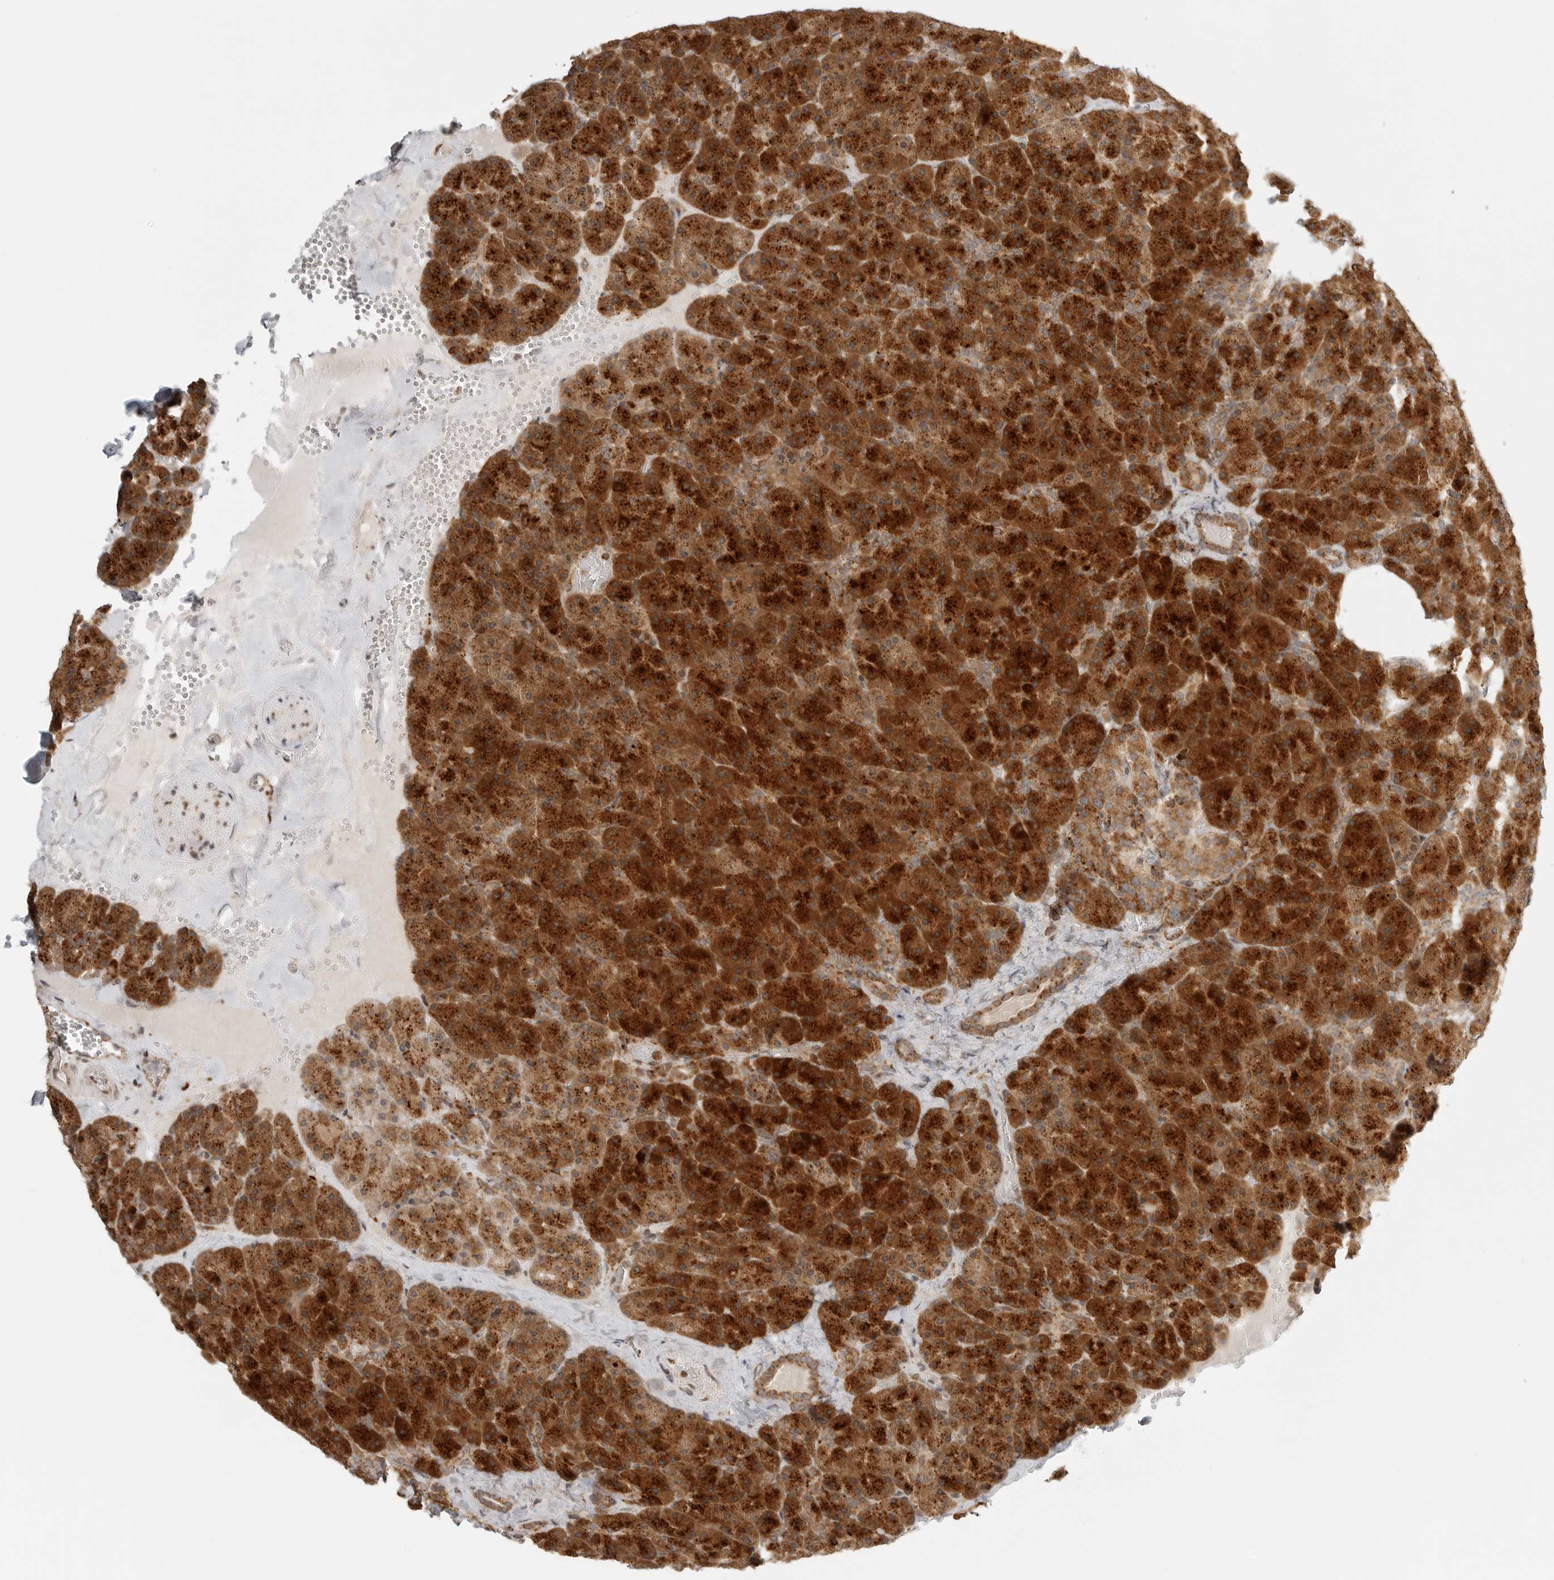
{"staining": {"intensity": "strong", "quantity": ">75%", "location": "cytoplasmic/membranous"}, "tissue": "pancreas", "cell_type": "Exocrine glandular cells", "image_type": "normal", "snomed": [{"axis": "morphology", "description": "Normal tissue, NOS"}, {"axis": "morphology", "description": "Carcinoid, malignant, NOS"}, {"axis": "topography", "description": "Pancreas"}], "caption": "Protein staining by immunohistochemistry (IHC) demonstrates strong cytoplasmic/membranous staining in about >75% of exocrine glandular cells in unremarkable pancreas. (IHC, brightfield microscopy, high magnification).", "gene": "IDUA", "patient": {"sex": "female", "age": 35}}